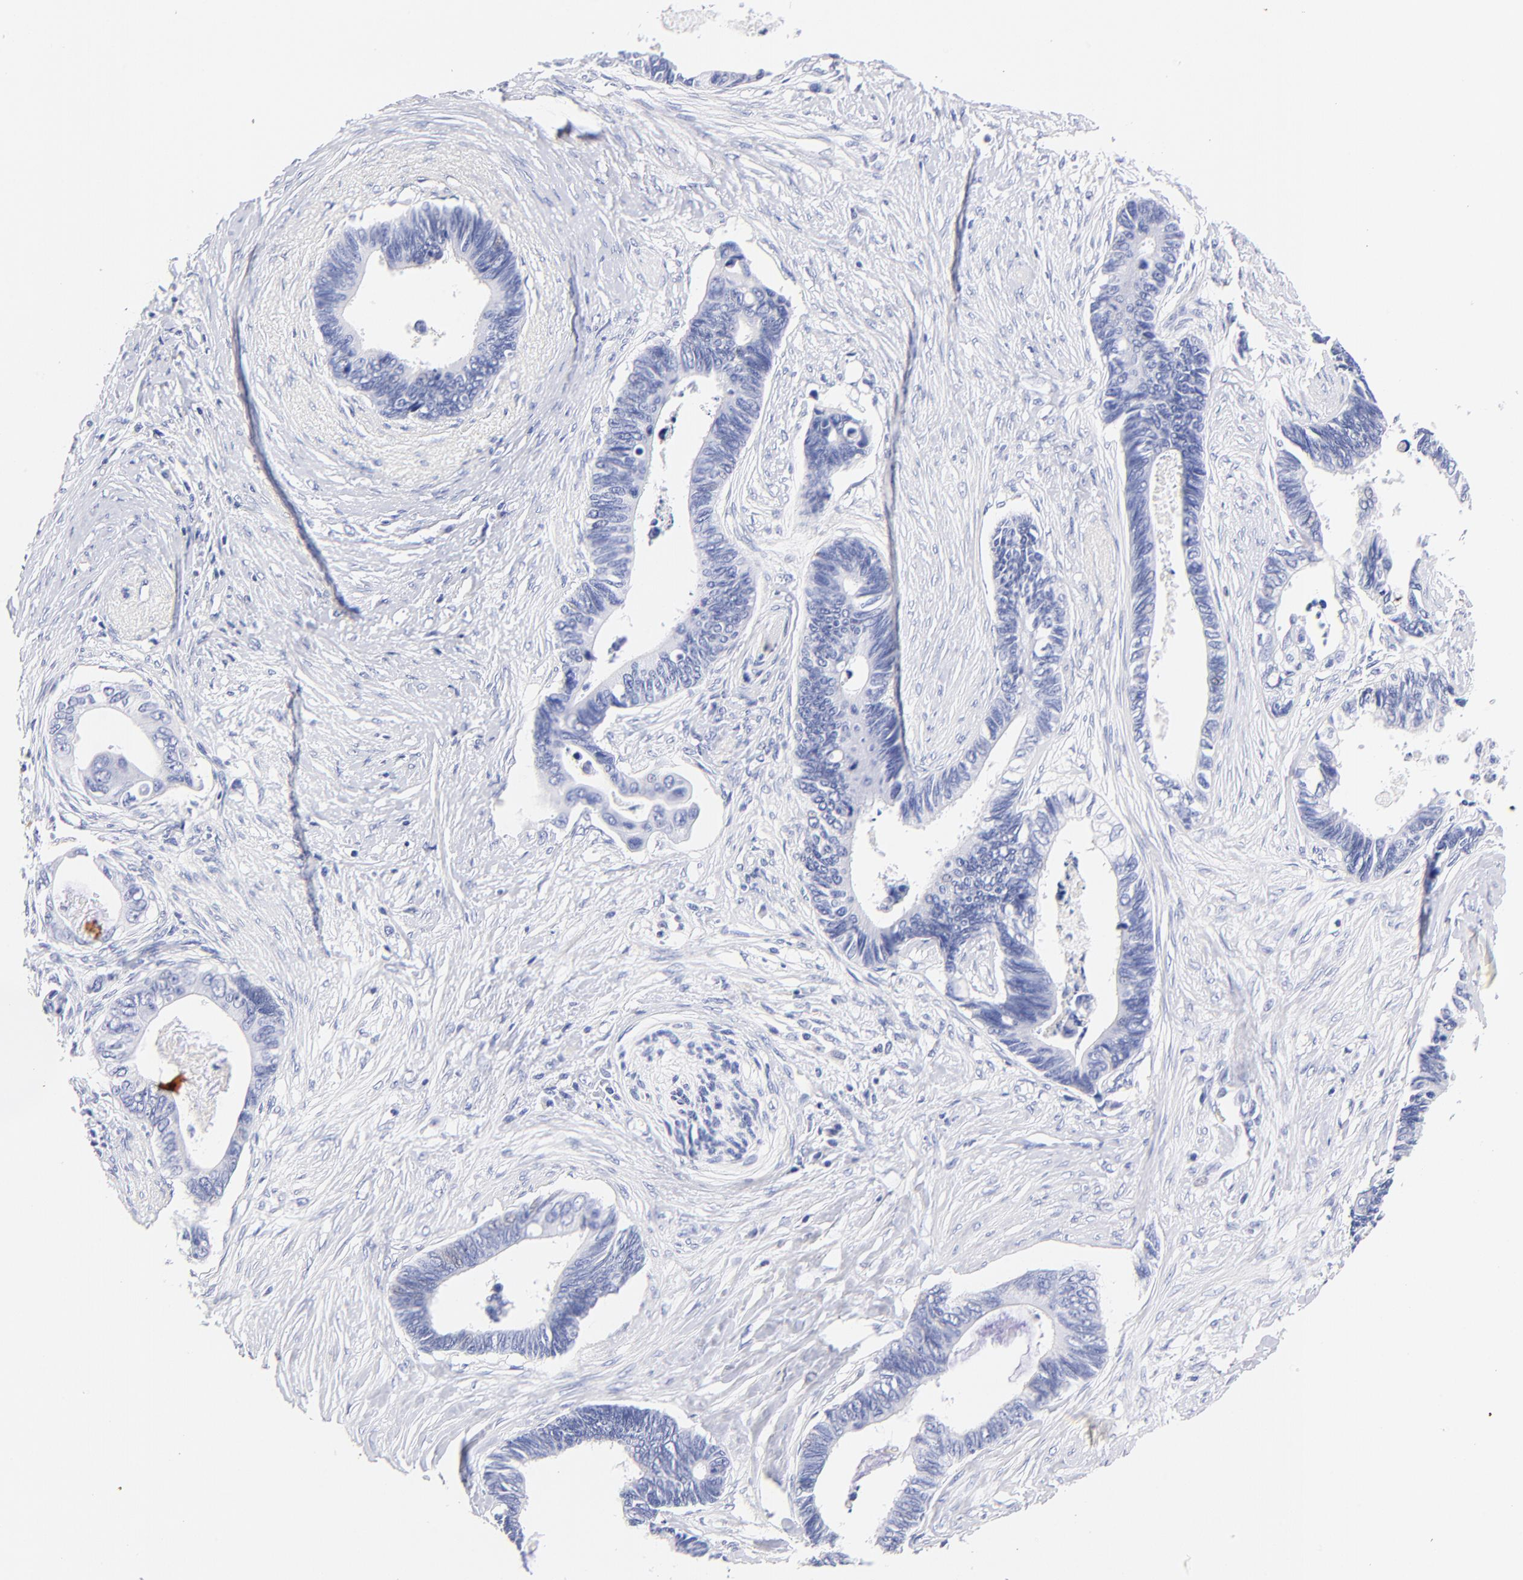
{"staining": {"intensity": "negative", "quantity": "none", "location": "none"}, "tissue": "pancreatic cancer", "cell_type": "Tumor cells", "image_type": "cancer", "snomed": [{"axis": "morphology", "description": "Adenocarcinoma, NOS"}, {"axis": "topography", "description": "Pancreas"}], "caption": "Human adenocarcinoma (pancreatic) stained for a protein using immunohistochemistry shows no expression in tumor cells.", "gene": "HORMAD2", "patient": {"sex": "female", "age": 70}}